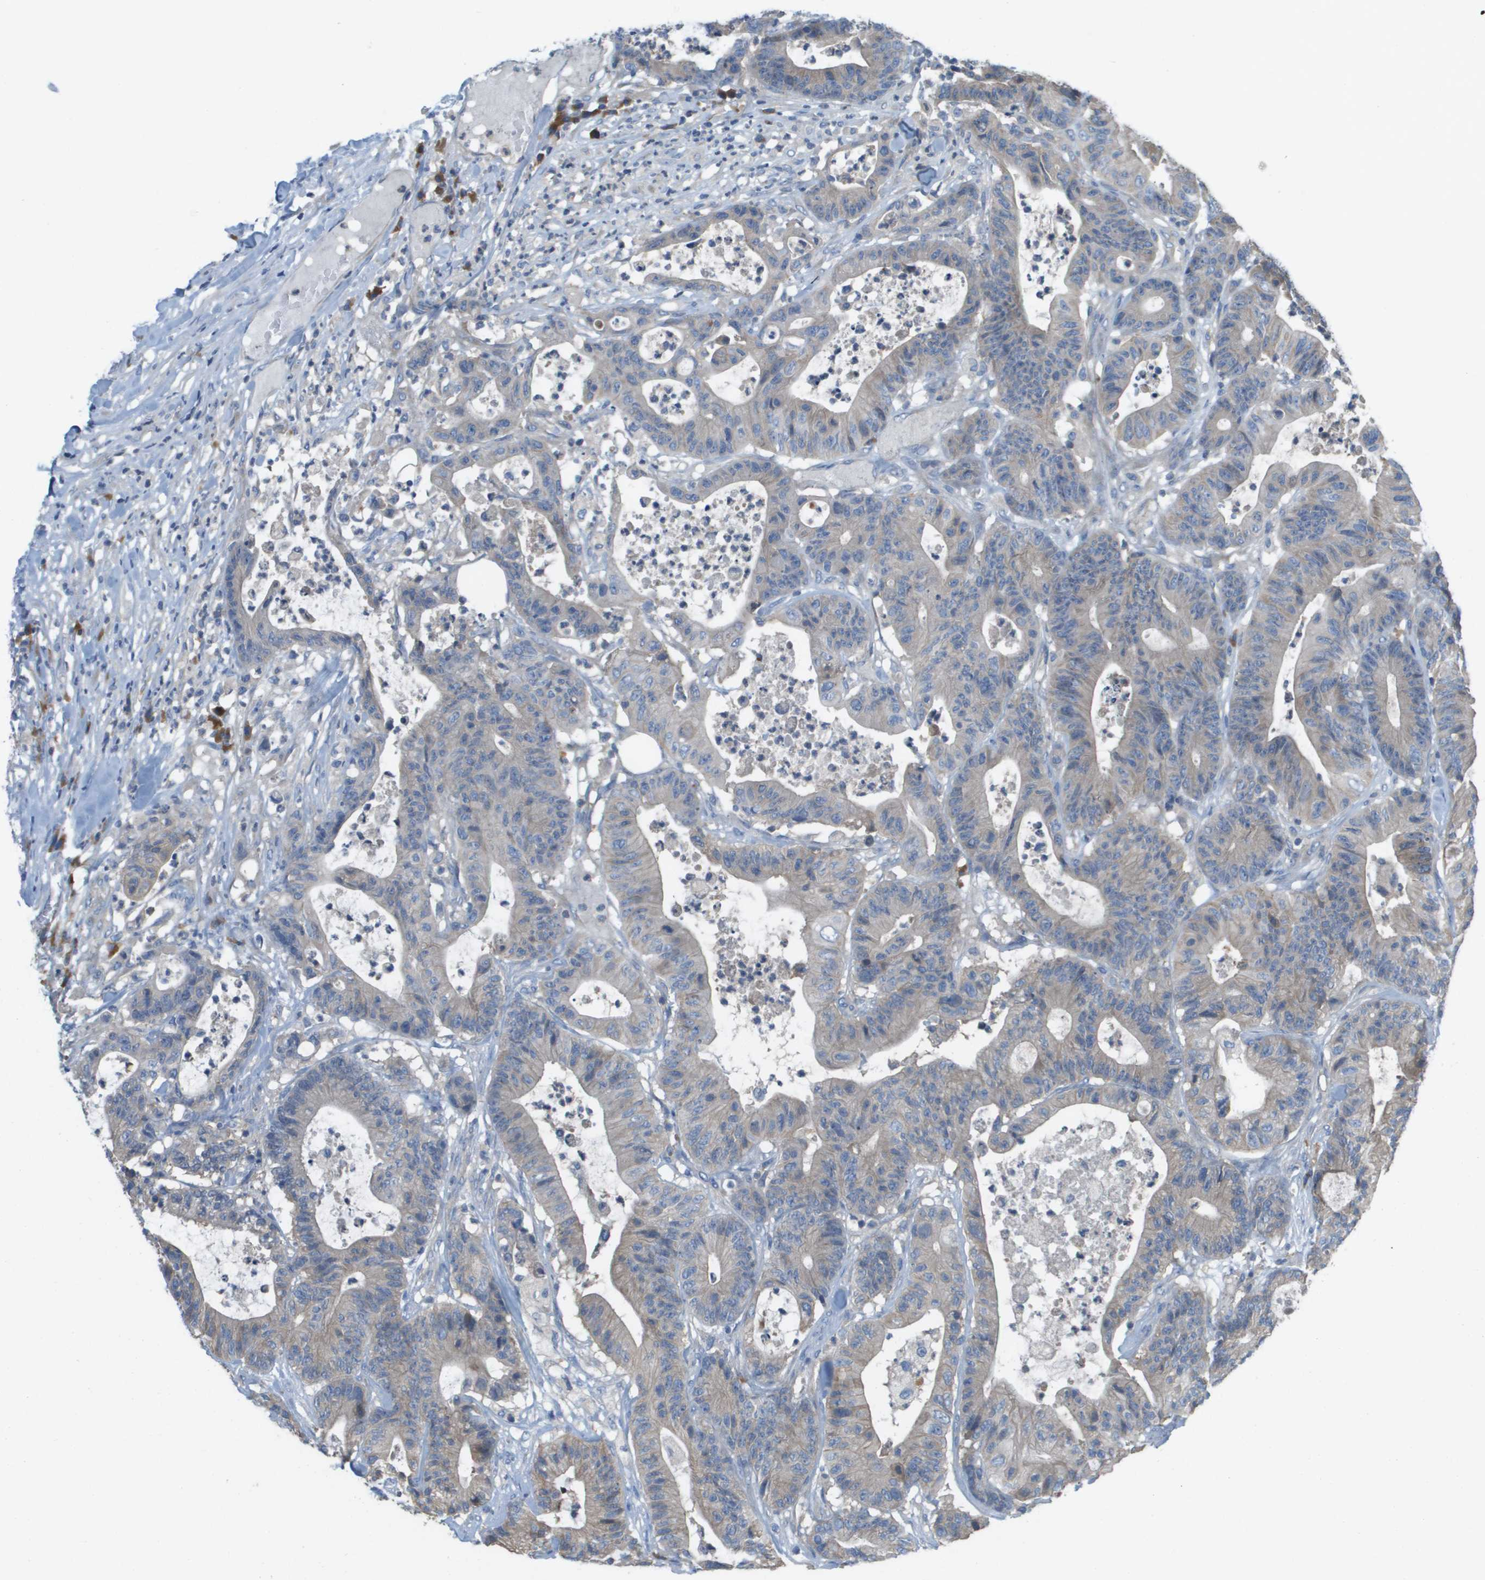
{"staining": {"intensity": "weak", "quantity": "<25%", "location": "cytoplasmic/membranous"}, "tissue": "colorectal cancer", "cell_type": "Tumor cells", "image_type": "cancer", "snomed": [{"axis": "morphology", "description": "Adenocarcinoma, NOS"}, {"axis": "topography", "description": "Colon"}], "caption": "Tumor cells show no significant protein expression in adenocarcinoma (colorectal).", "gene": "UBA5", "patient": {"sex": "female", "age": 84}}